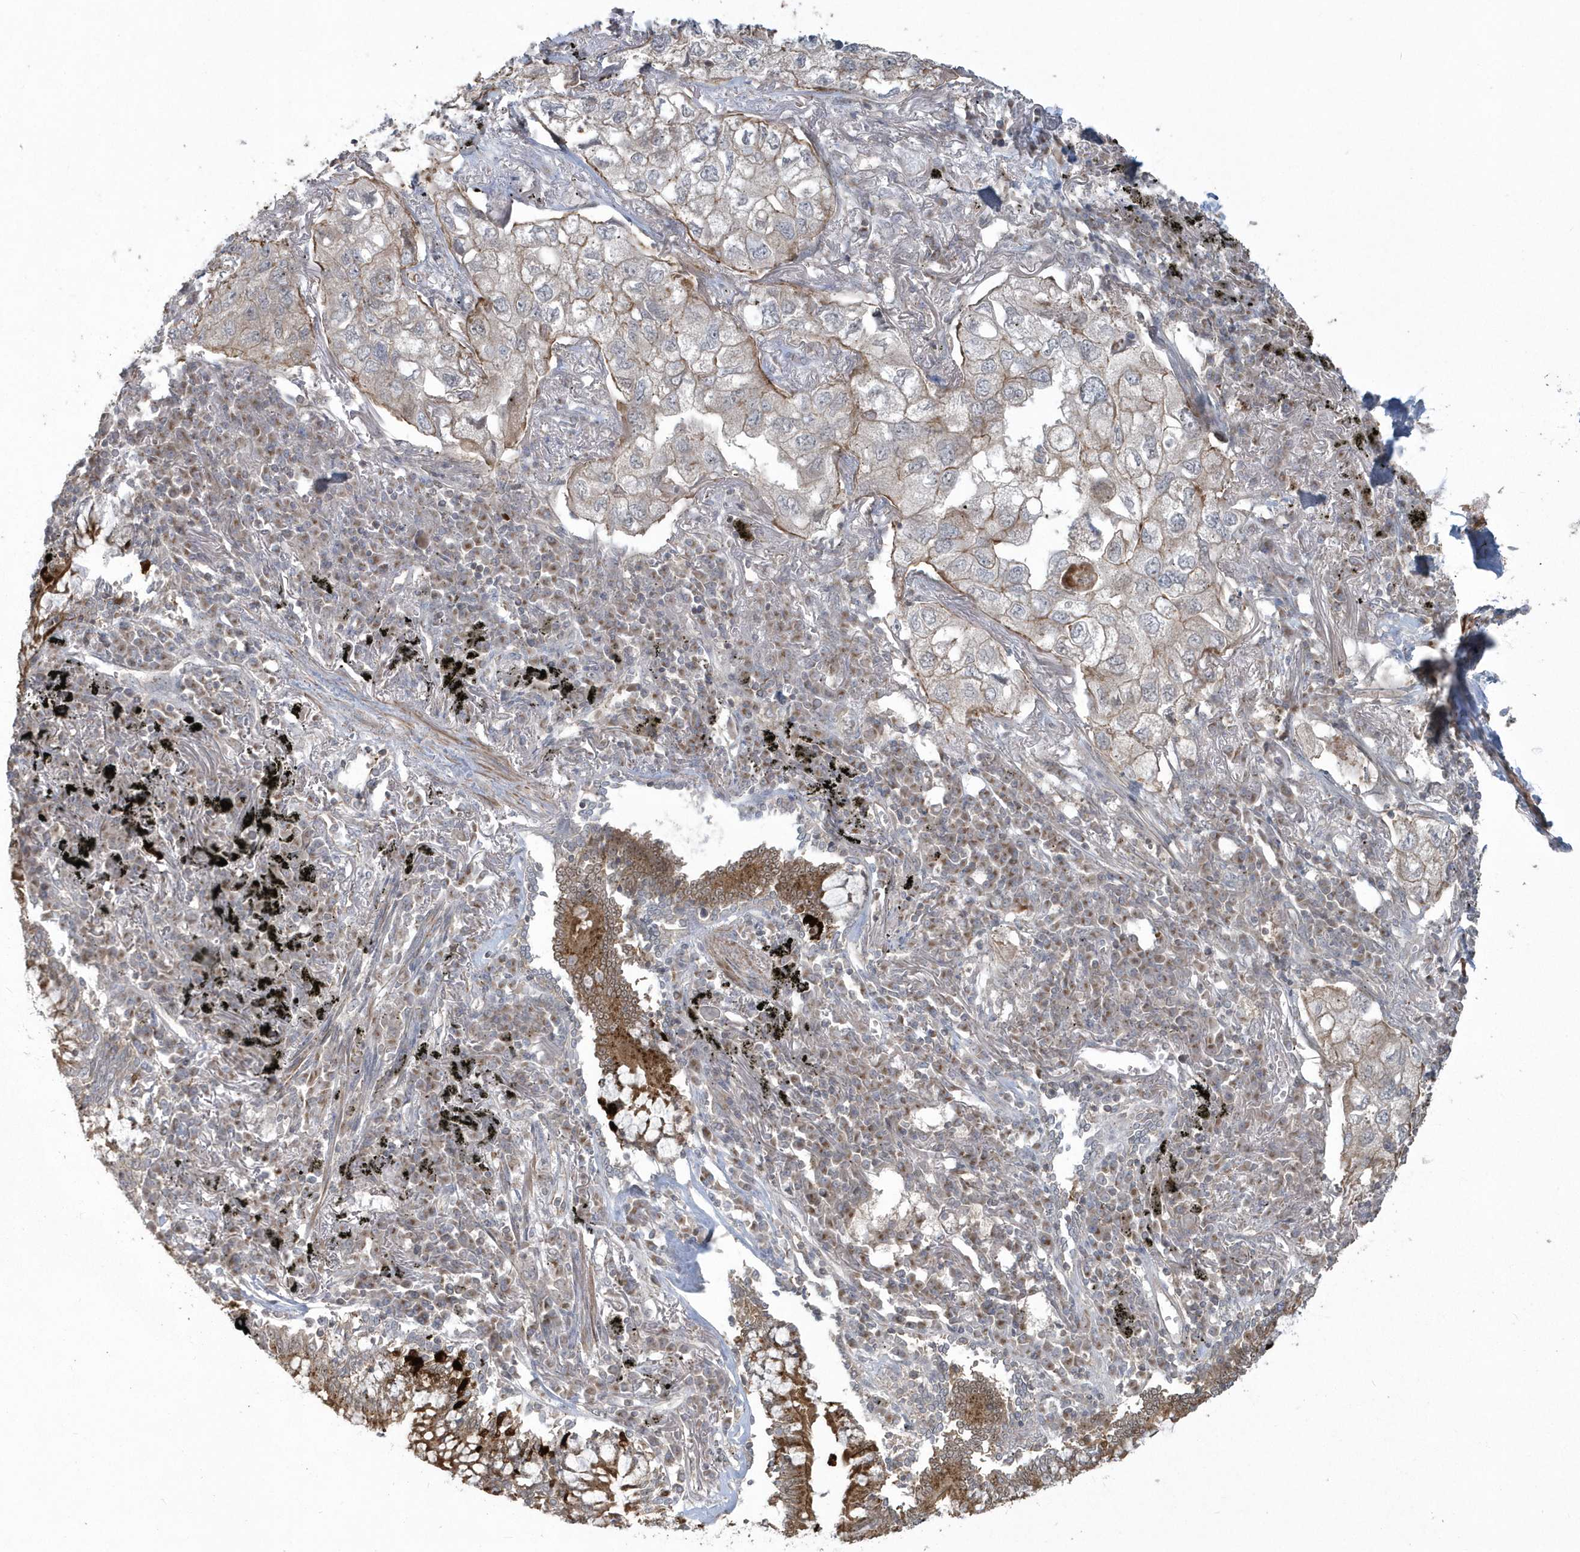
{"staining": {"intensity": "weak", "quantity": "<25%", "location": "cytoplasmic/membranous"}, "tissue": "lung cancer", "cell_type": "Tumor cells", "image_type": "cancer", "snomed": [{"axis": "morphology", "description": "Adenocarcinoma, NOS"}, {"axis": "topography", "description": "Lung"}], "caption": "A histopathology image of lung cancer stained for a protein reveals no brown staining in tumor cells.", "gene": "ARMC8", "patient": {"sex": "male", "age": 65}}